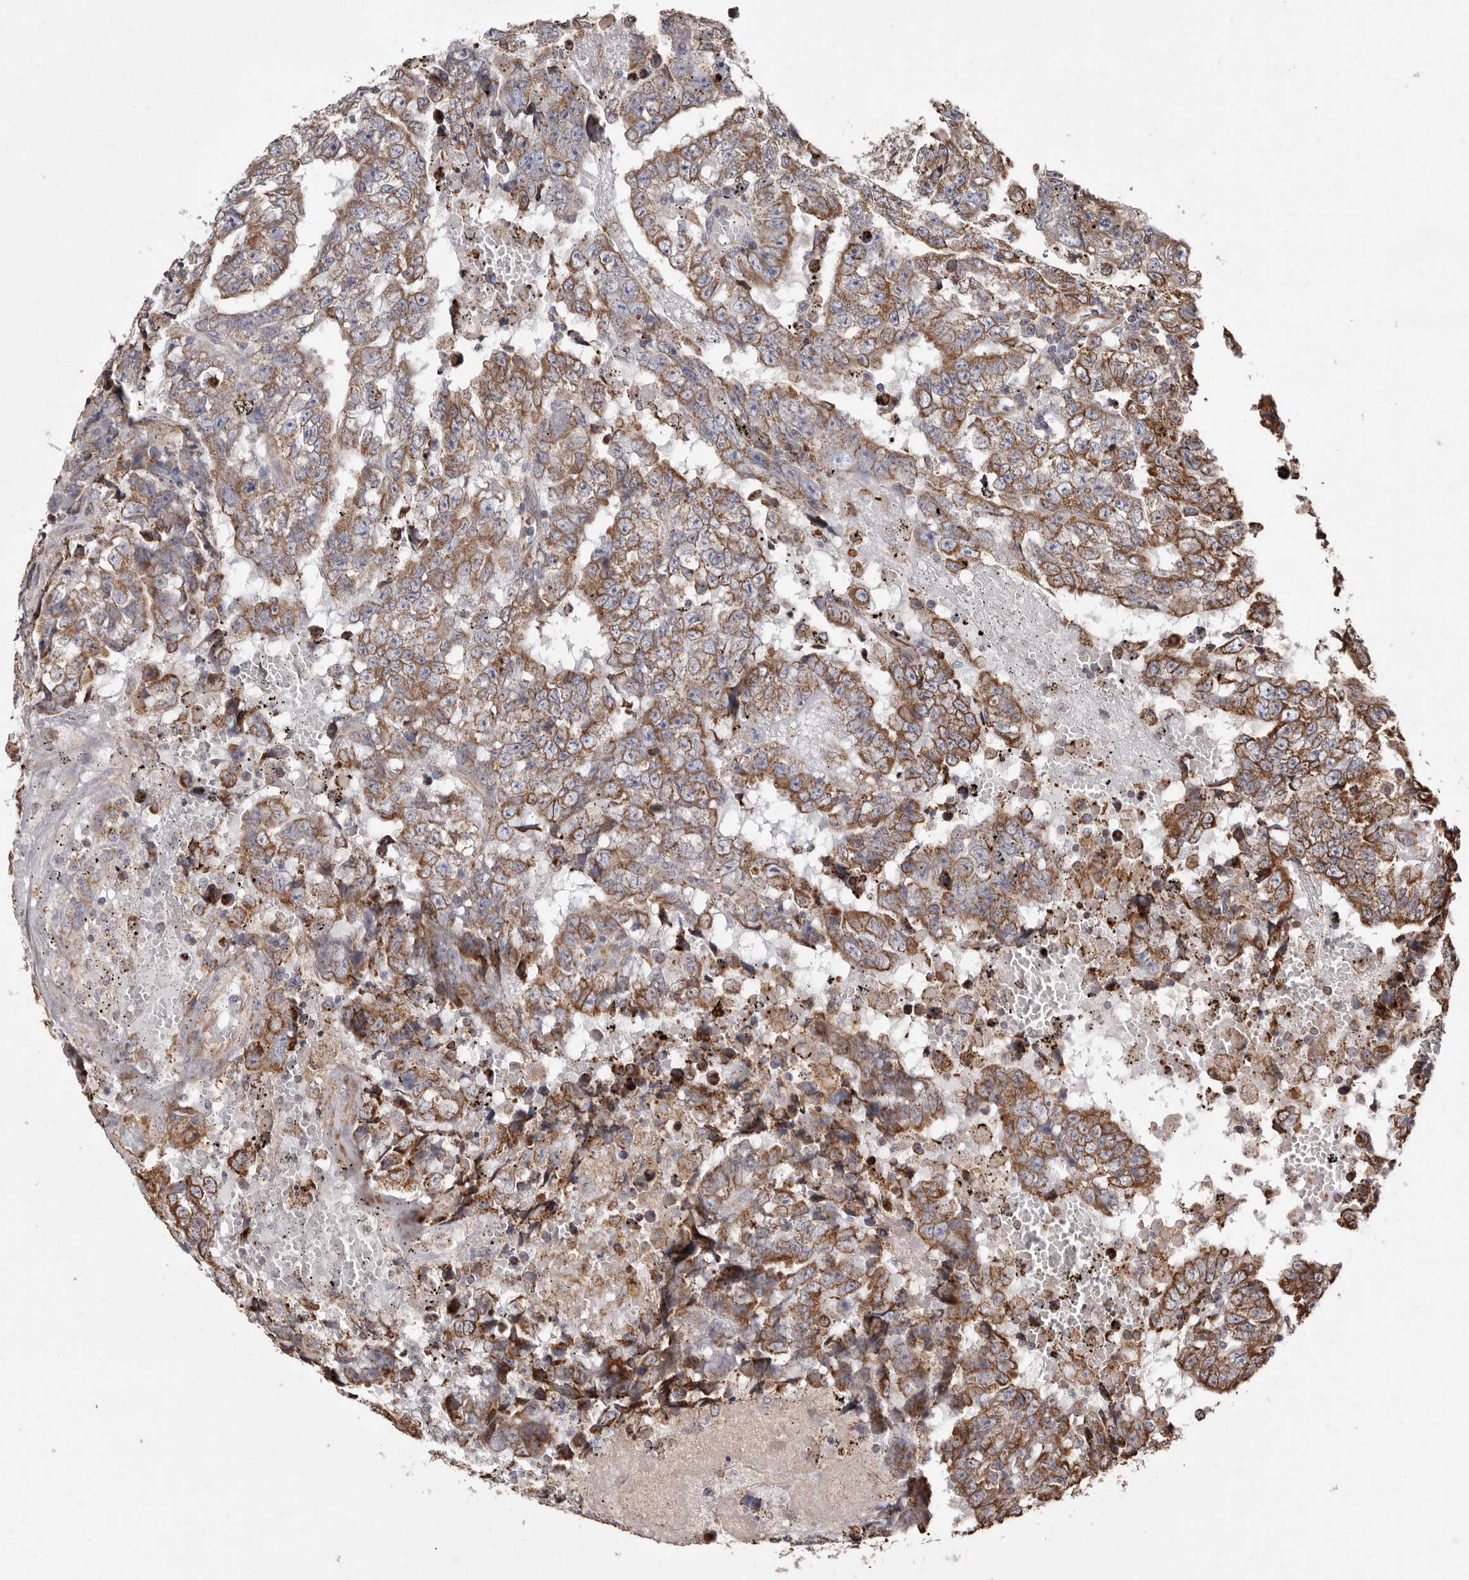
{"staining": {"intensity": "moderate", "quantity": ">75%", "location": "cytoplasmic/membranous"}, "tissue": "testis cancer", "cell_type": "Tumor cells", "image_type": "cancer", "snomed": [{"axis": "morphology", "description": "Carcinoma, Embryonal, NOS"}, {"axis": "topography", "description": "Testis"}], "caption": "Immunohistochemical staining of testis cancer (embryonal carcinoma) shows moderate cytoplasmic/membranous protein expression in about >75% of tumor cells.", "gene": "STEAP2", "patient": {"sex": "male", "age": 25}}